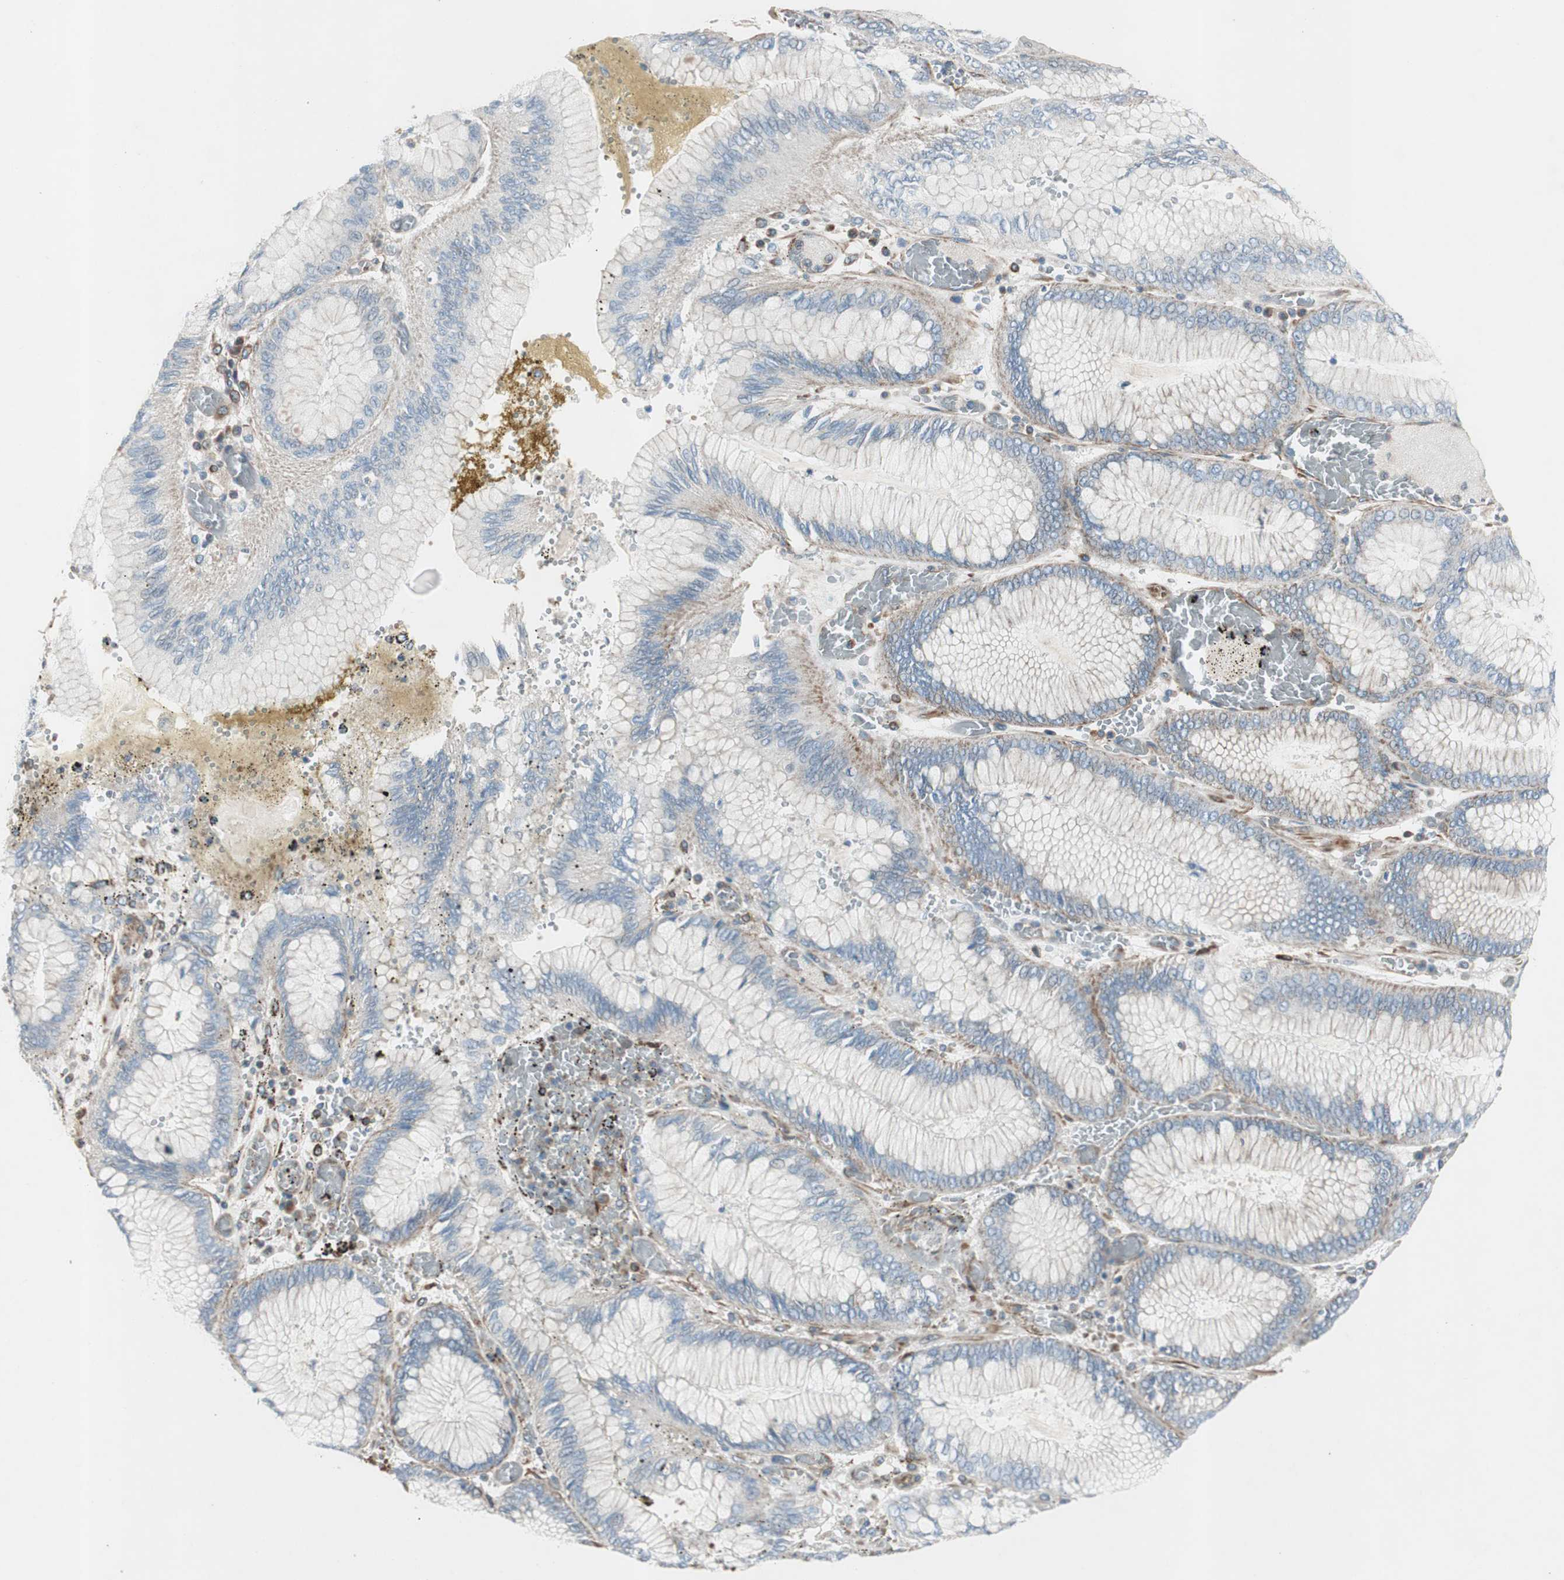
{"staining": {"intensity": "negative", "quantity": "none", "location": "none"}, "tissue": "stomach cancer", "cell_type": "Tumor cells", "image_type": "cancer", "snomed": [{"axis": "morphology", "description": "Normal tissue, NOS"}, {"axis": "morphology", "description": "Adenocarcinoma, NOS"}, {"axis": "topography", "description": "Stomach, upper"}, {"axis": "topography", "description": "Stomach"}], "caption": "Immunohistochemical staining of stomach cancer (adenocarcinoma) exhibits no significant expression in tumor cells. The staining is performed using DAB brown chromogen with nuclei counter-stained in using hematoxylin.", "gene": "SRCIN1", "patient": {"sex": "male", "age": 76}}